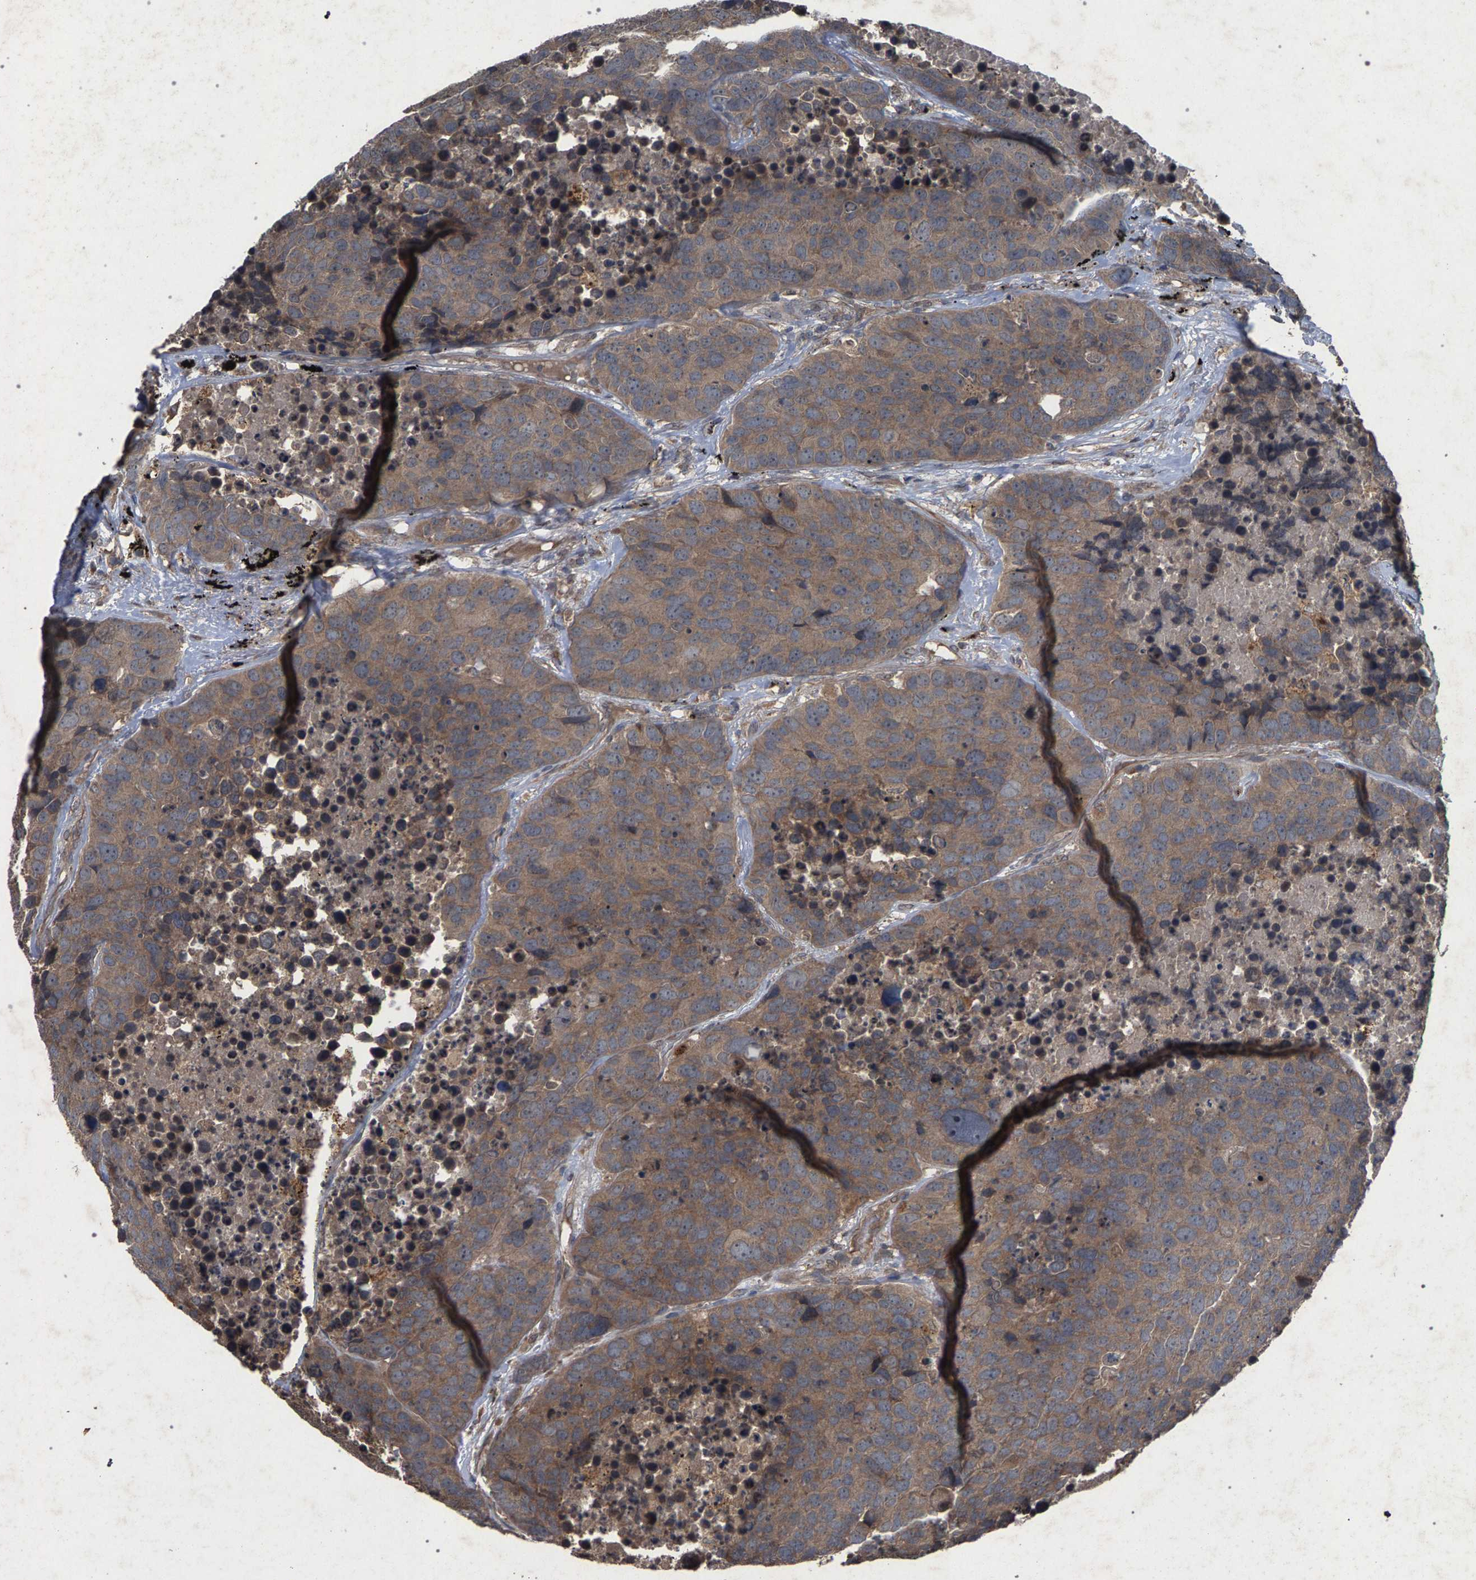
{"staining": {"intensity": "moderate", "quantity": ">75%", "location": "cytoplasmic/membranous"}, "tissue": "carcinoid", "cell_type": "Tumor cells", "image_type": "cancer", "snomed": [{"axis": "morphology", "description": "Carcinoid, malignant, NOS"}, {"axis": "topography", "description": "Lung"}], "caption": "Human carcinoid stained with a protein marker displays moderate staining in tumor cells.", "gene": "SLC4A4", "patient": {"sex": "male", "age": 60}}